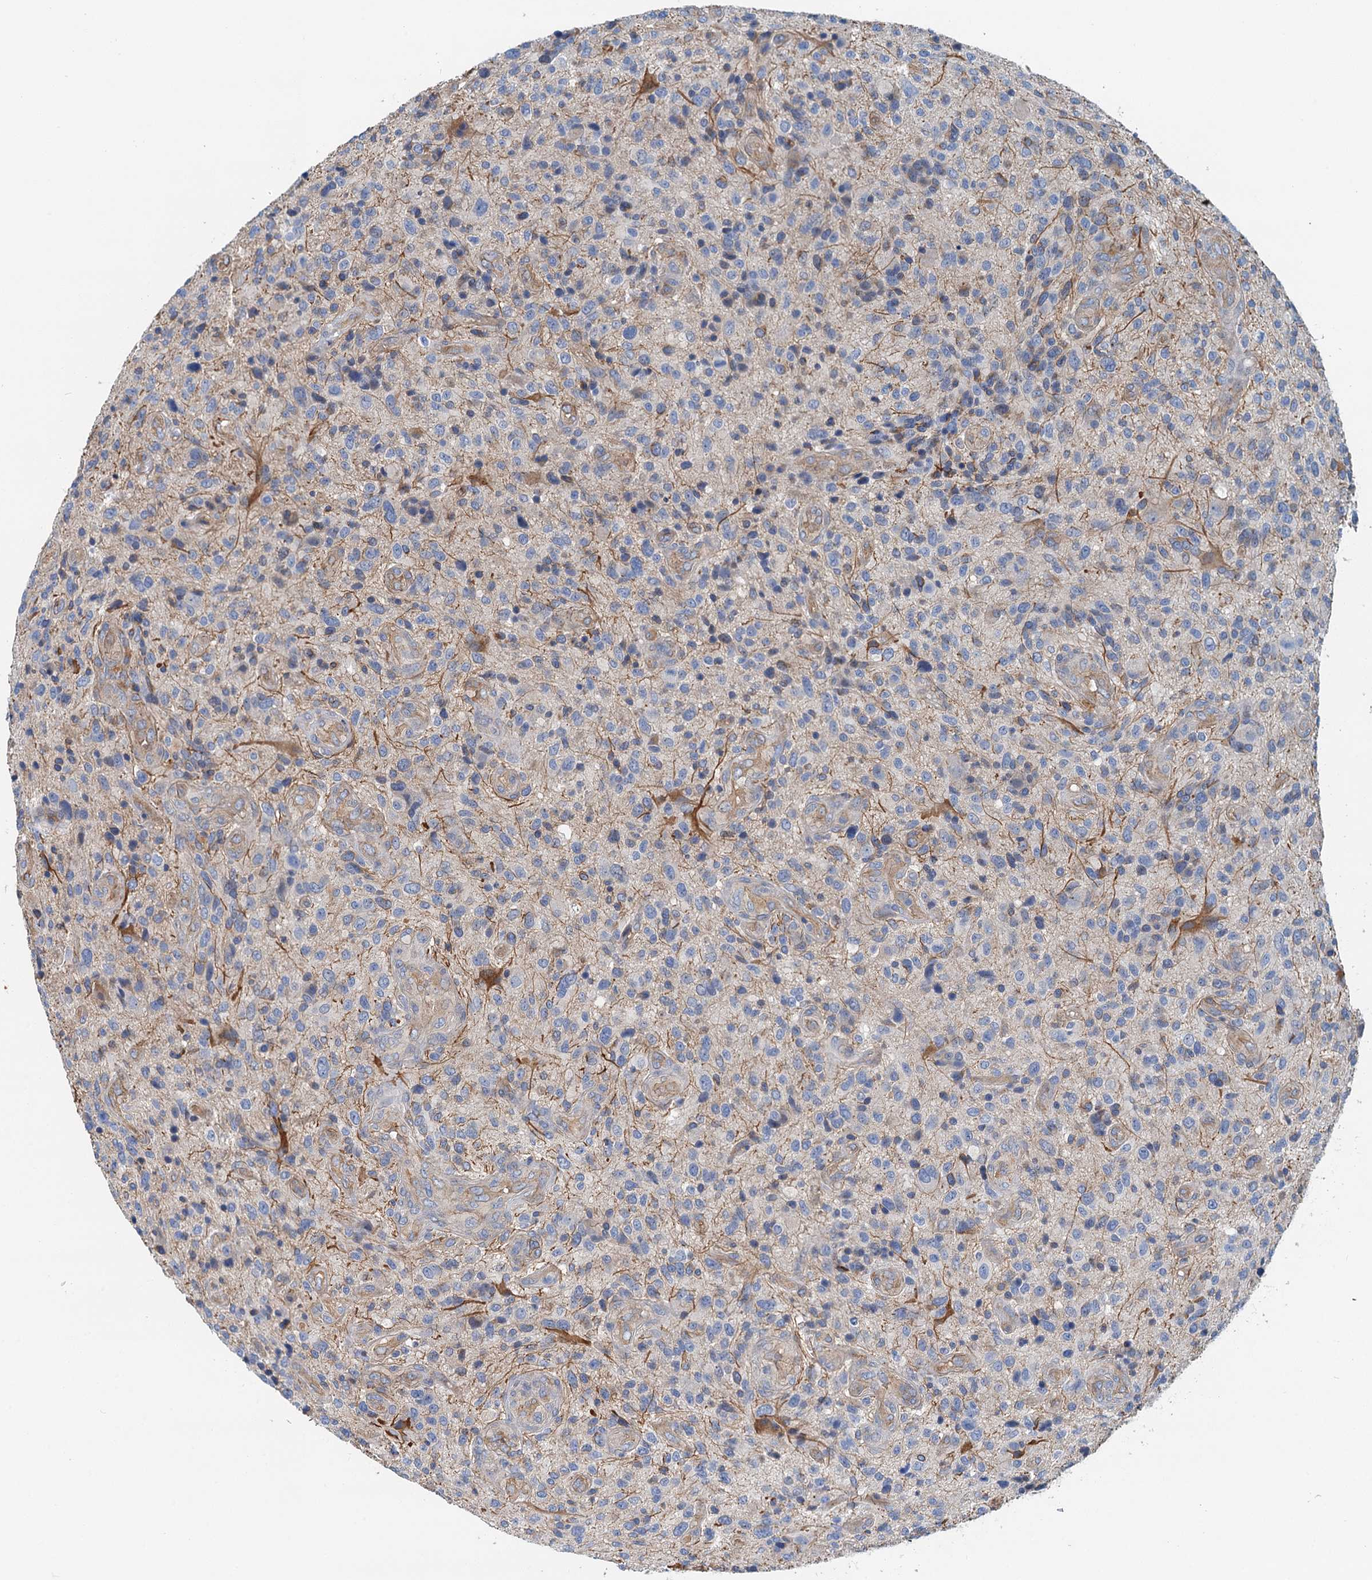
{"staining": {"intensity": "negative", "quantity": "none", "location": "none"}, "tissue": "glioma", "cell_type": "Tumor cells", "image_type": "cancer", "snomed": [{"axis": "morphology", "description": "Glioma, malignant, High grade"}, {"axis": "topography", "description": "Brain"}], "caption": "Immunohistochemistry histopathology image of neoplastic tissue: malignant high-grade glioma stained with DAB exhibits no significant protein expression in tumor cells. (DAB immunohistochemistry (IHC) with hematoxylin counter stain).", "gene": "ROGDI", "patient": {"sex": "male", "age": 47}}